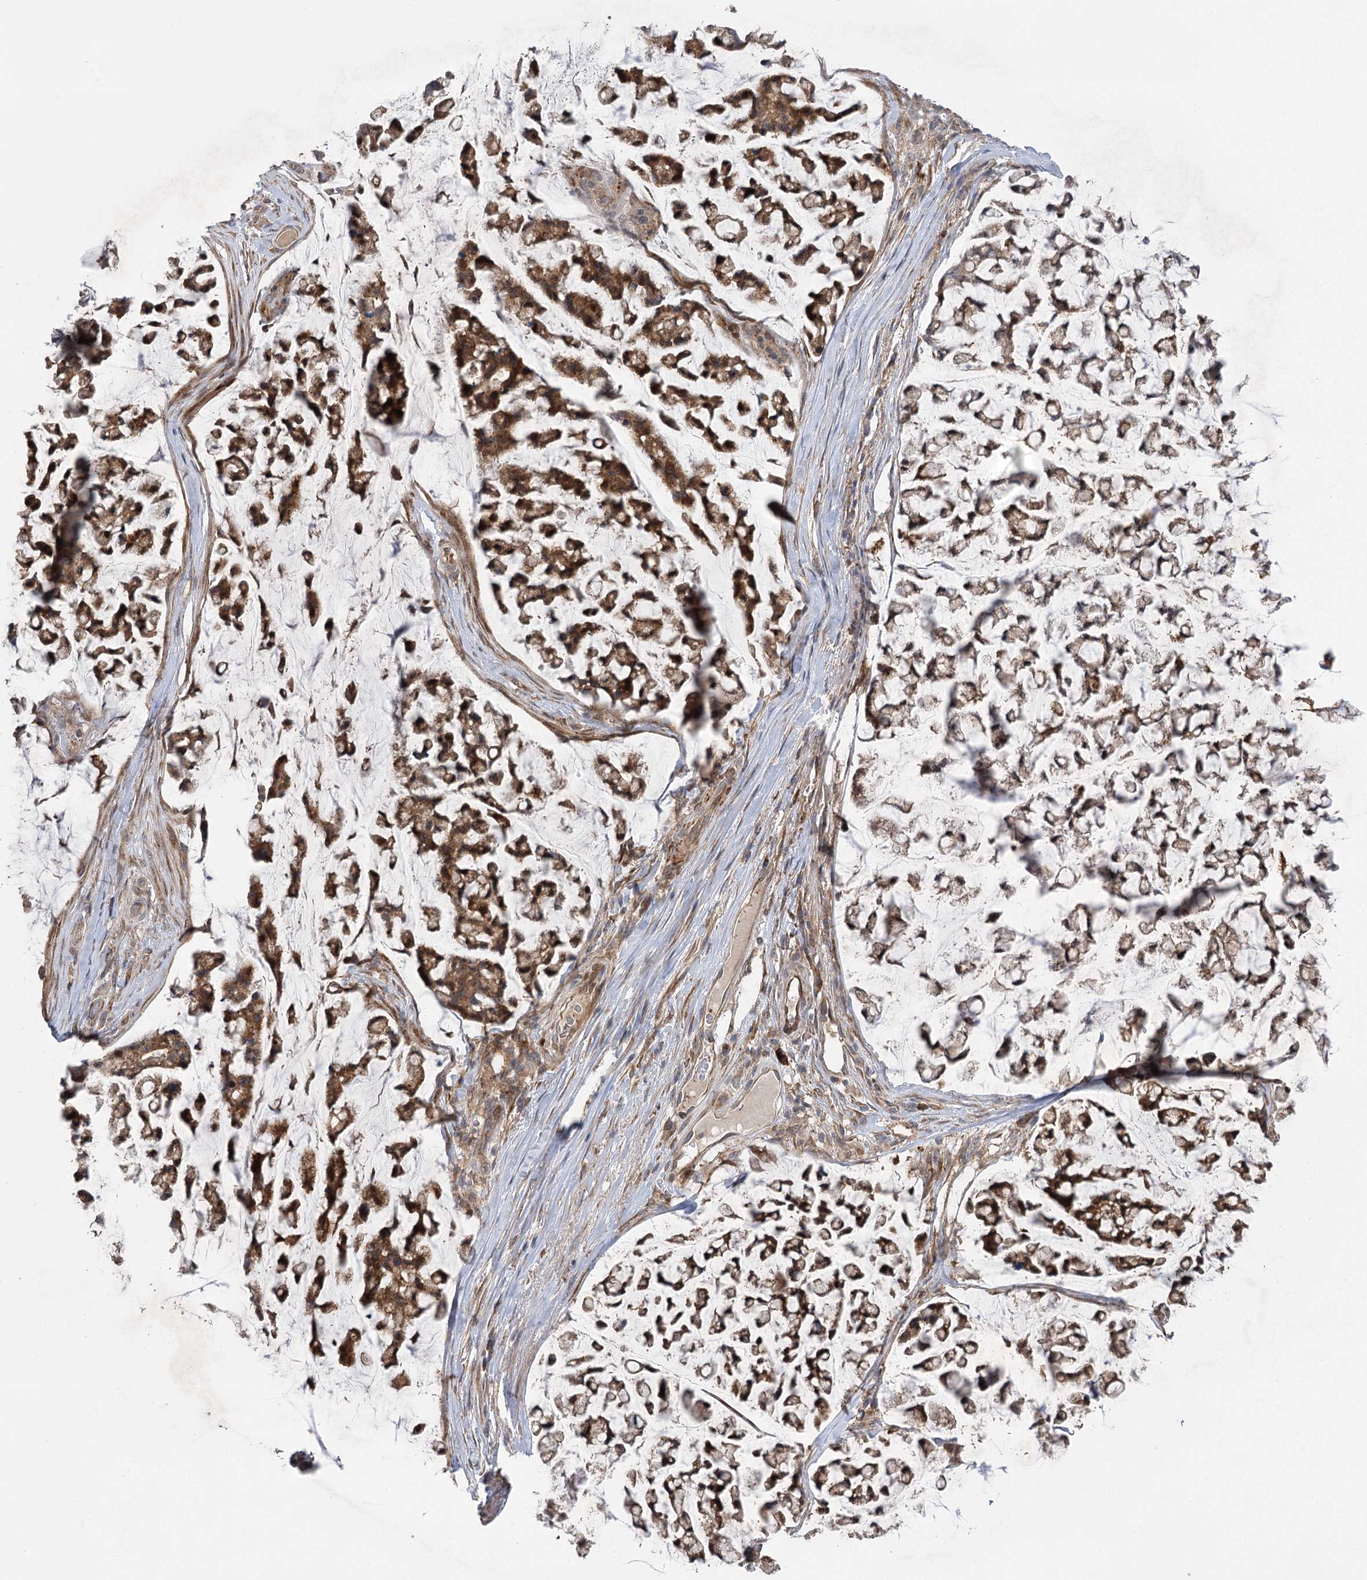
{"staining": {"intensity": "moderate", "quantity": ">75%", "location": "cytoplasmic/membranous"}, "tissue": "stomach cancer", "cell_type": "Tumor cells", "image_type": "cancer", "snomed": [{"axis": "morphology", "description": "Adenocarcinoma, NOS"}, {"axis": "topography", "description": "Stomach, lower"}], "caption": "DAB (3,3'-diaminobenzidine) immunohistochemical staining of stomach cancer displays moderate cytoplasmic/membranous protein expression in about >75% of tumor cells. The staining is performed using DAB (3,3'-diaminobenzidine) brown chromogen to label protein expression. The nuclei are counter-stained blue using hematoxylin.", "gene": "KCNN2", "patient": {"sex": "male", "age": 67}}